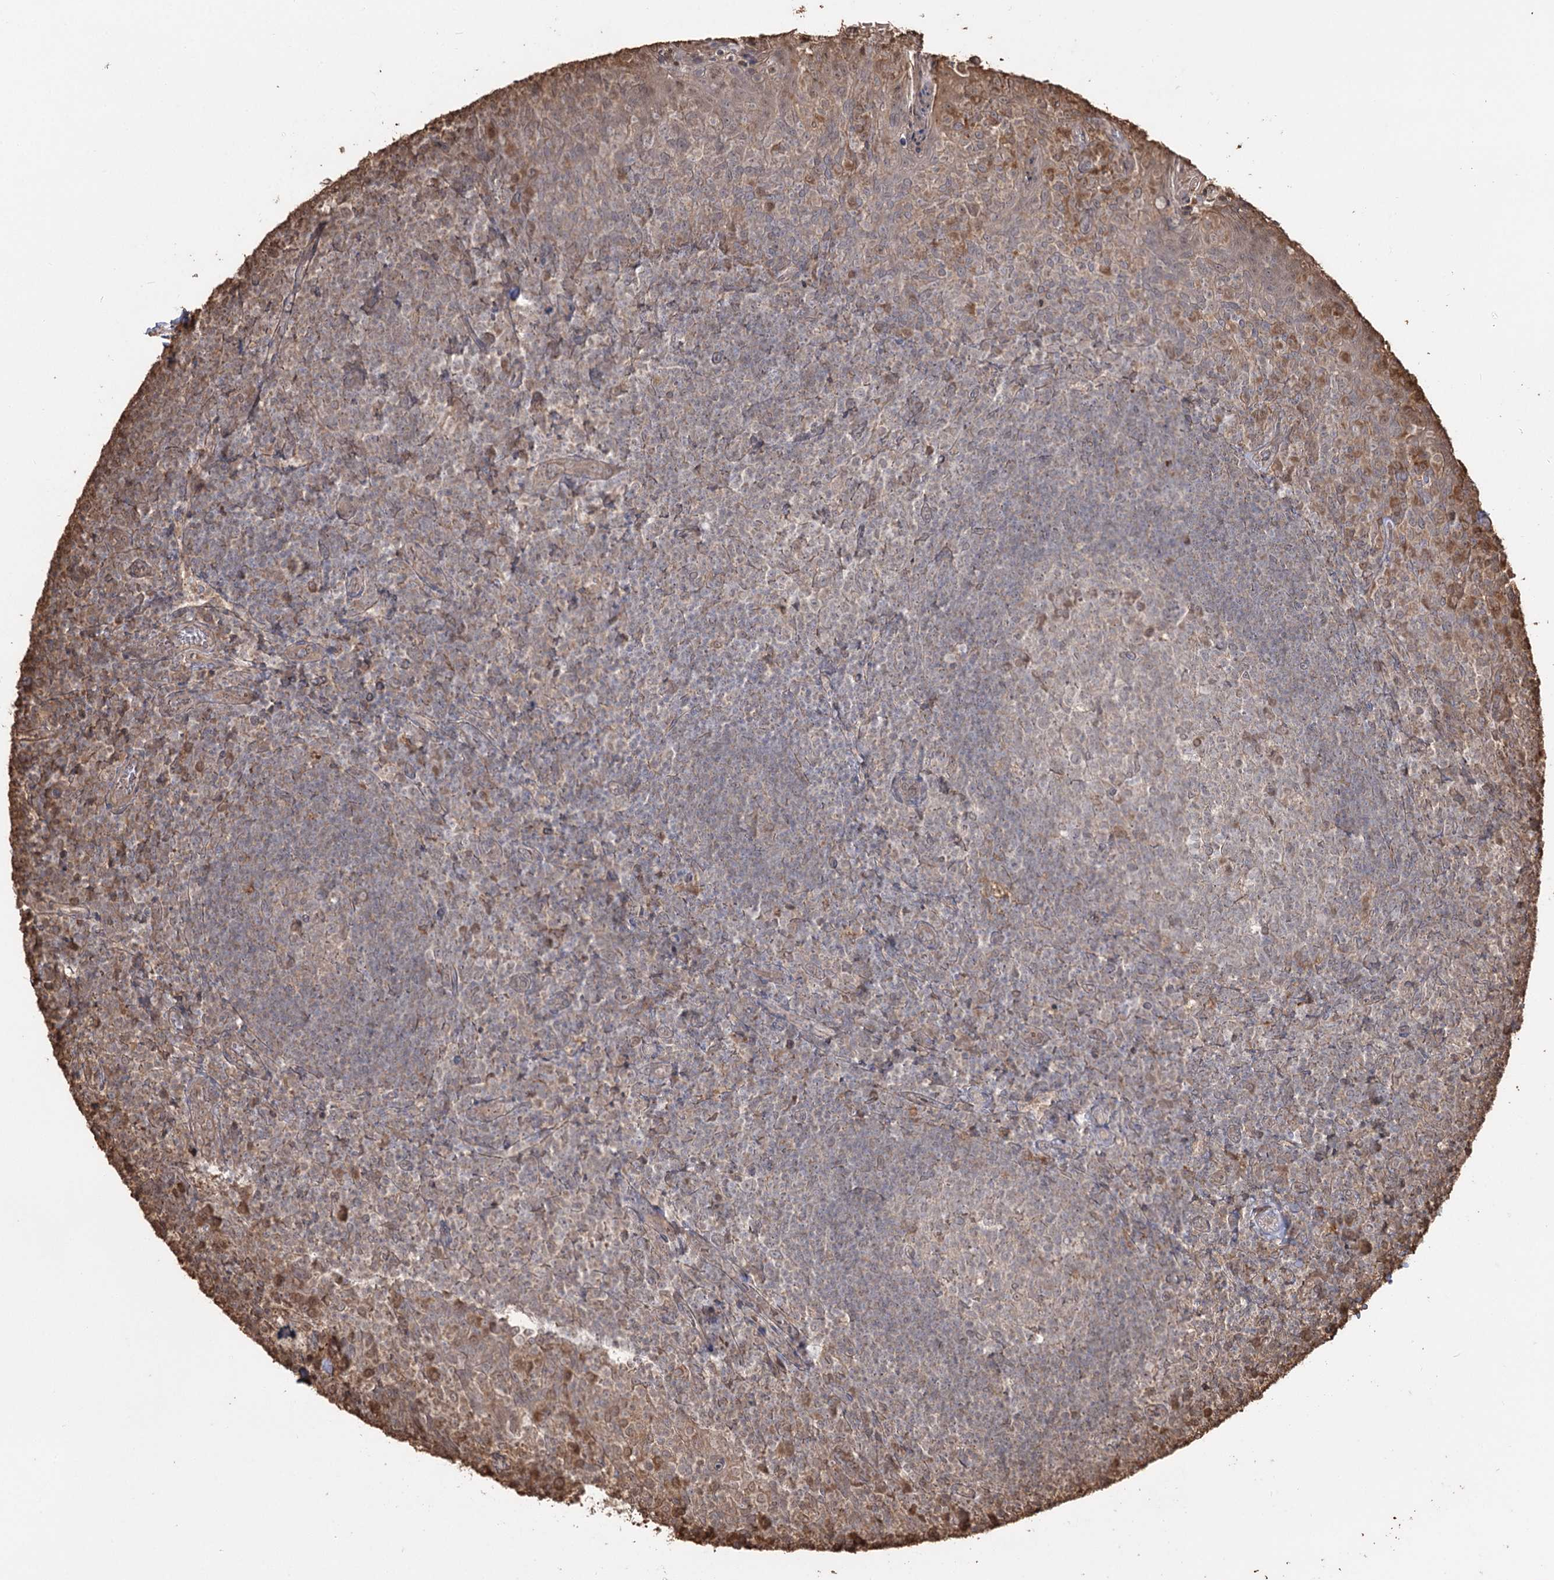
{"staining": {"intensity": "negative", "quantity": "none", "location": "none"}, "tissue": "tonsil", "cell_type": "Germinal center cells", "image_type": "normal", "snomed": [{"axis": "morphology", "description": "Normal tissue, NOS"}, {"axis": "topography", "description": "Tonsil"}], "caption": "The histopathology image reveals no significant staining in germinal center cells of tonsil. The staining is performed using DAB (3,3'-diaminobenzidine) brown chromogen with nuclei counter-stained in using hematoxylin.", "gene": "PLCH1", "patient": {"sex": "female", "age": 10}}